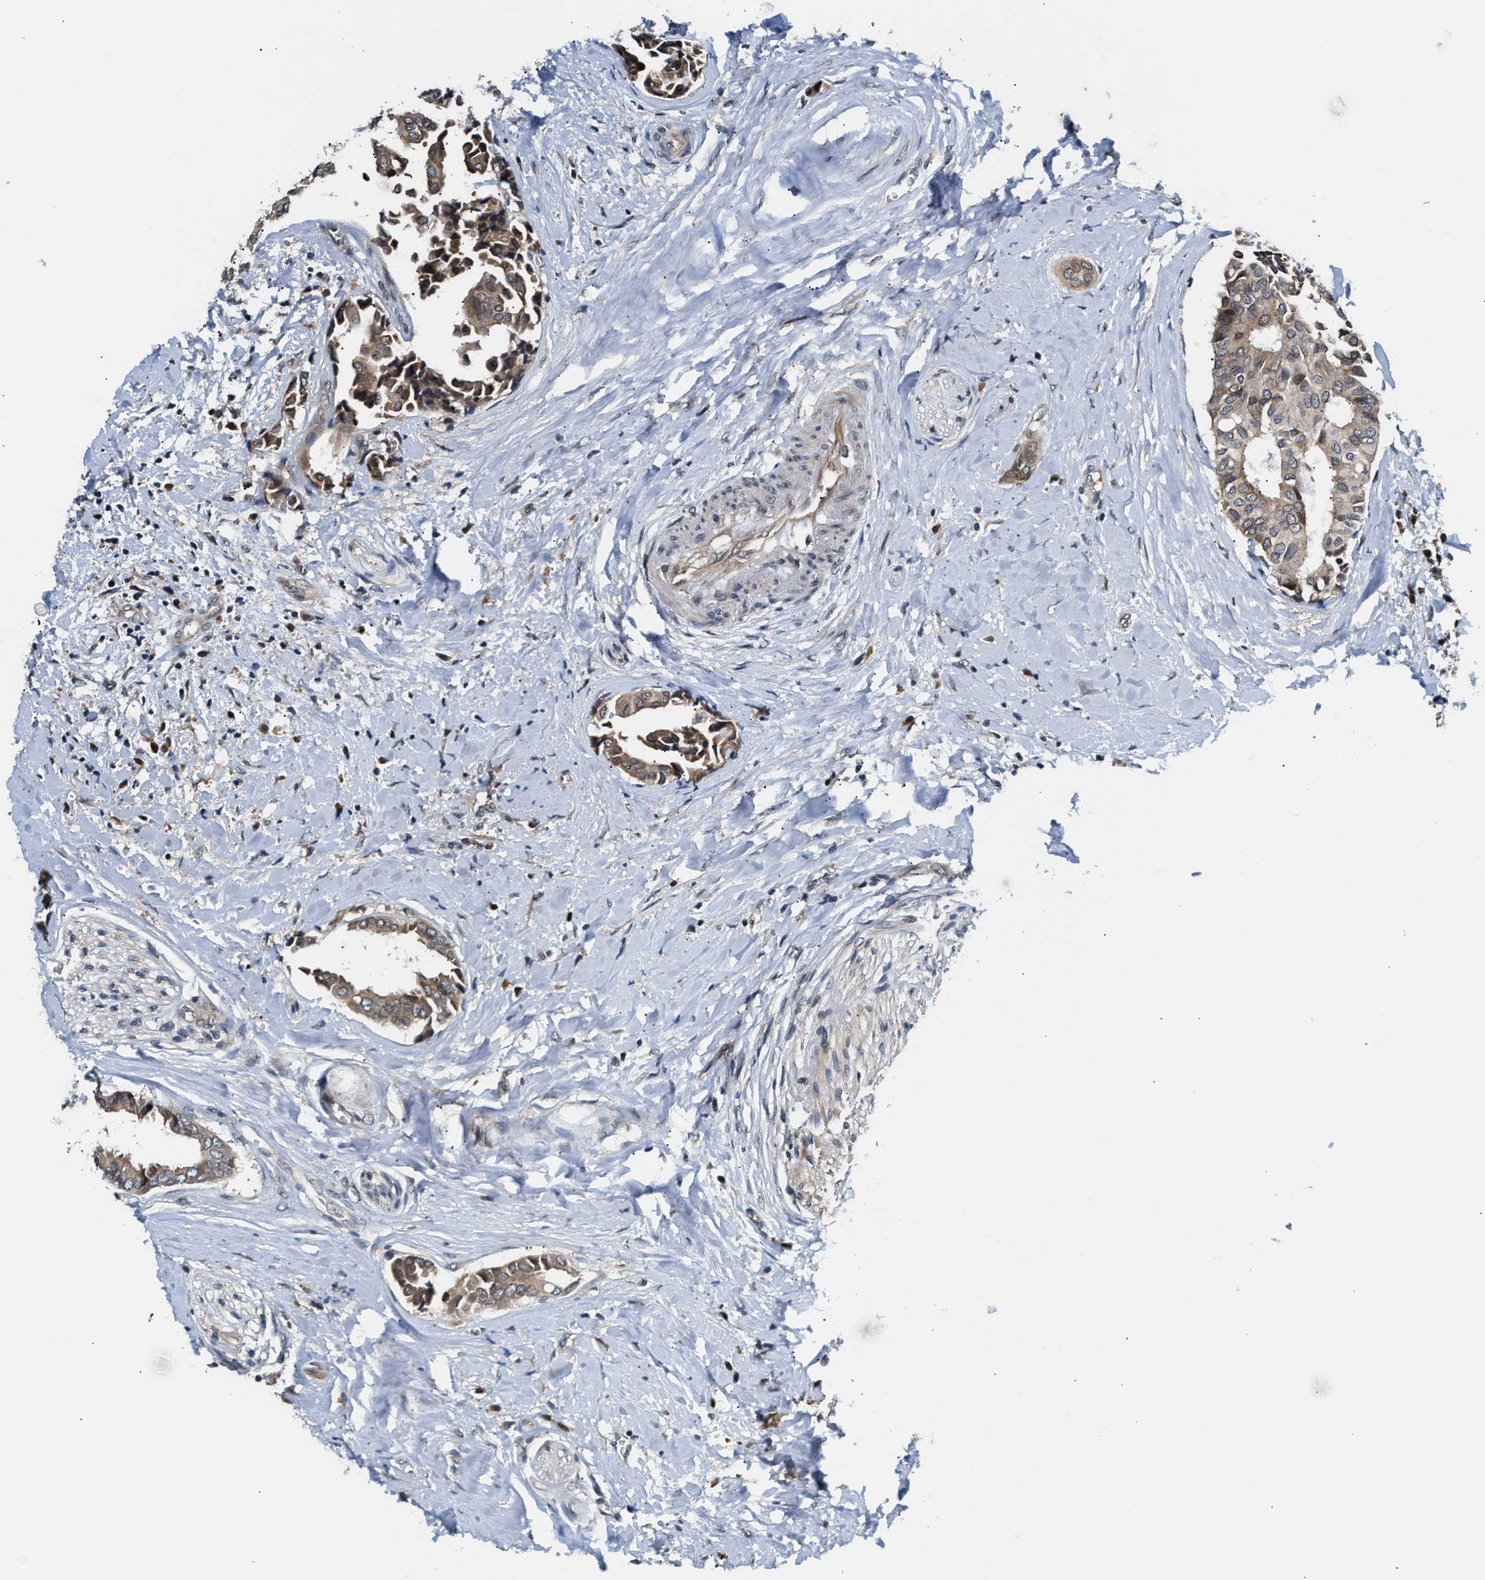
{"staining": {"intensity": "moderate", "quantity": ">75%", "location": "cytoplasmic/membranous"}, "tissue": "head and neck cancer", "cell_type": "Tumor cells", "image_type": "cancer", "snomed": [{"axis": "morphology", "description": "Adenocarcinoma, NOS"}, {"axis": "topography", "description": "Salivary gland"}, {"axis": "topography", "description": "Head-Neck"}], "caption": "Tumor cells exhibit moderate cytoplasmic/membranous positivity in about >75% of cells in head and neck cancer. (IHC, brightfield microscopy, high magnification).", "gene": "RAB29", "patient": {"sex": "female", "age": 59}}